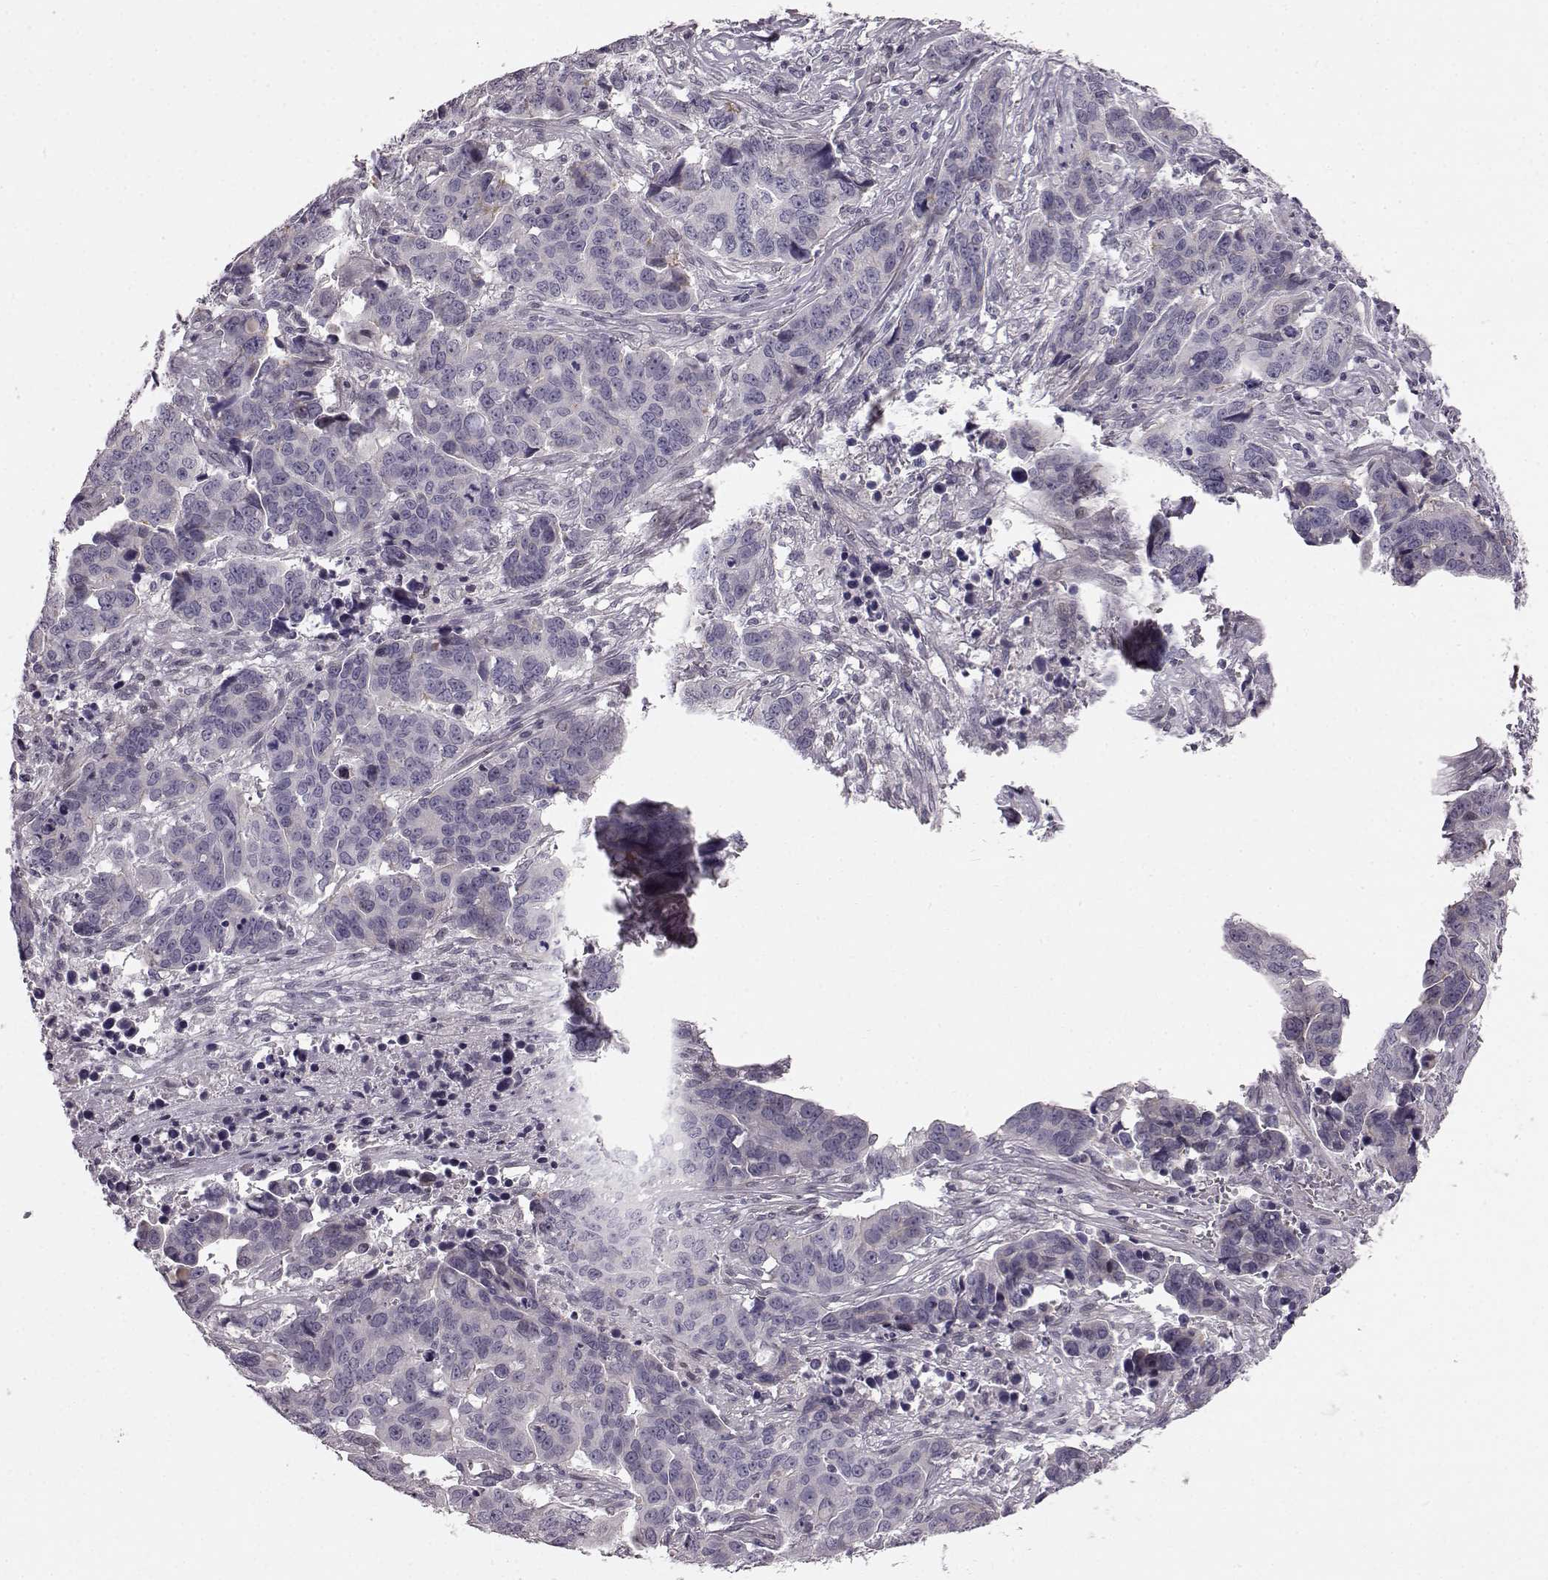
{"staining": {"intensity": "negative", "quantity": "none", "location": "none"}, "tissue": "ovarian cancer", "cell_type": "Tumor cells", "image_type": "cancer", "snomed": [{"axis": "morphology", "description": "Carcinoma, endometroid"}, {"axis": "topography", "description": "Ovary"}], "caption": "Photomicrograph shows no significant protein staining in tumor cells of ovarian cancer.", "gene": "TCHHL1", "patient": {"sex": "female", "age": 78}}